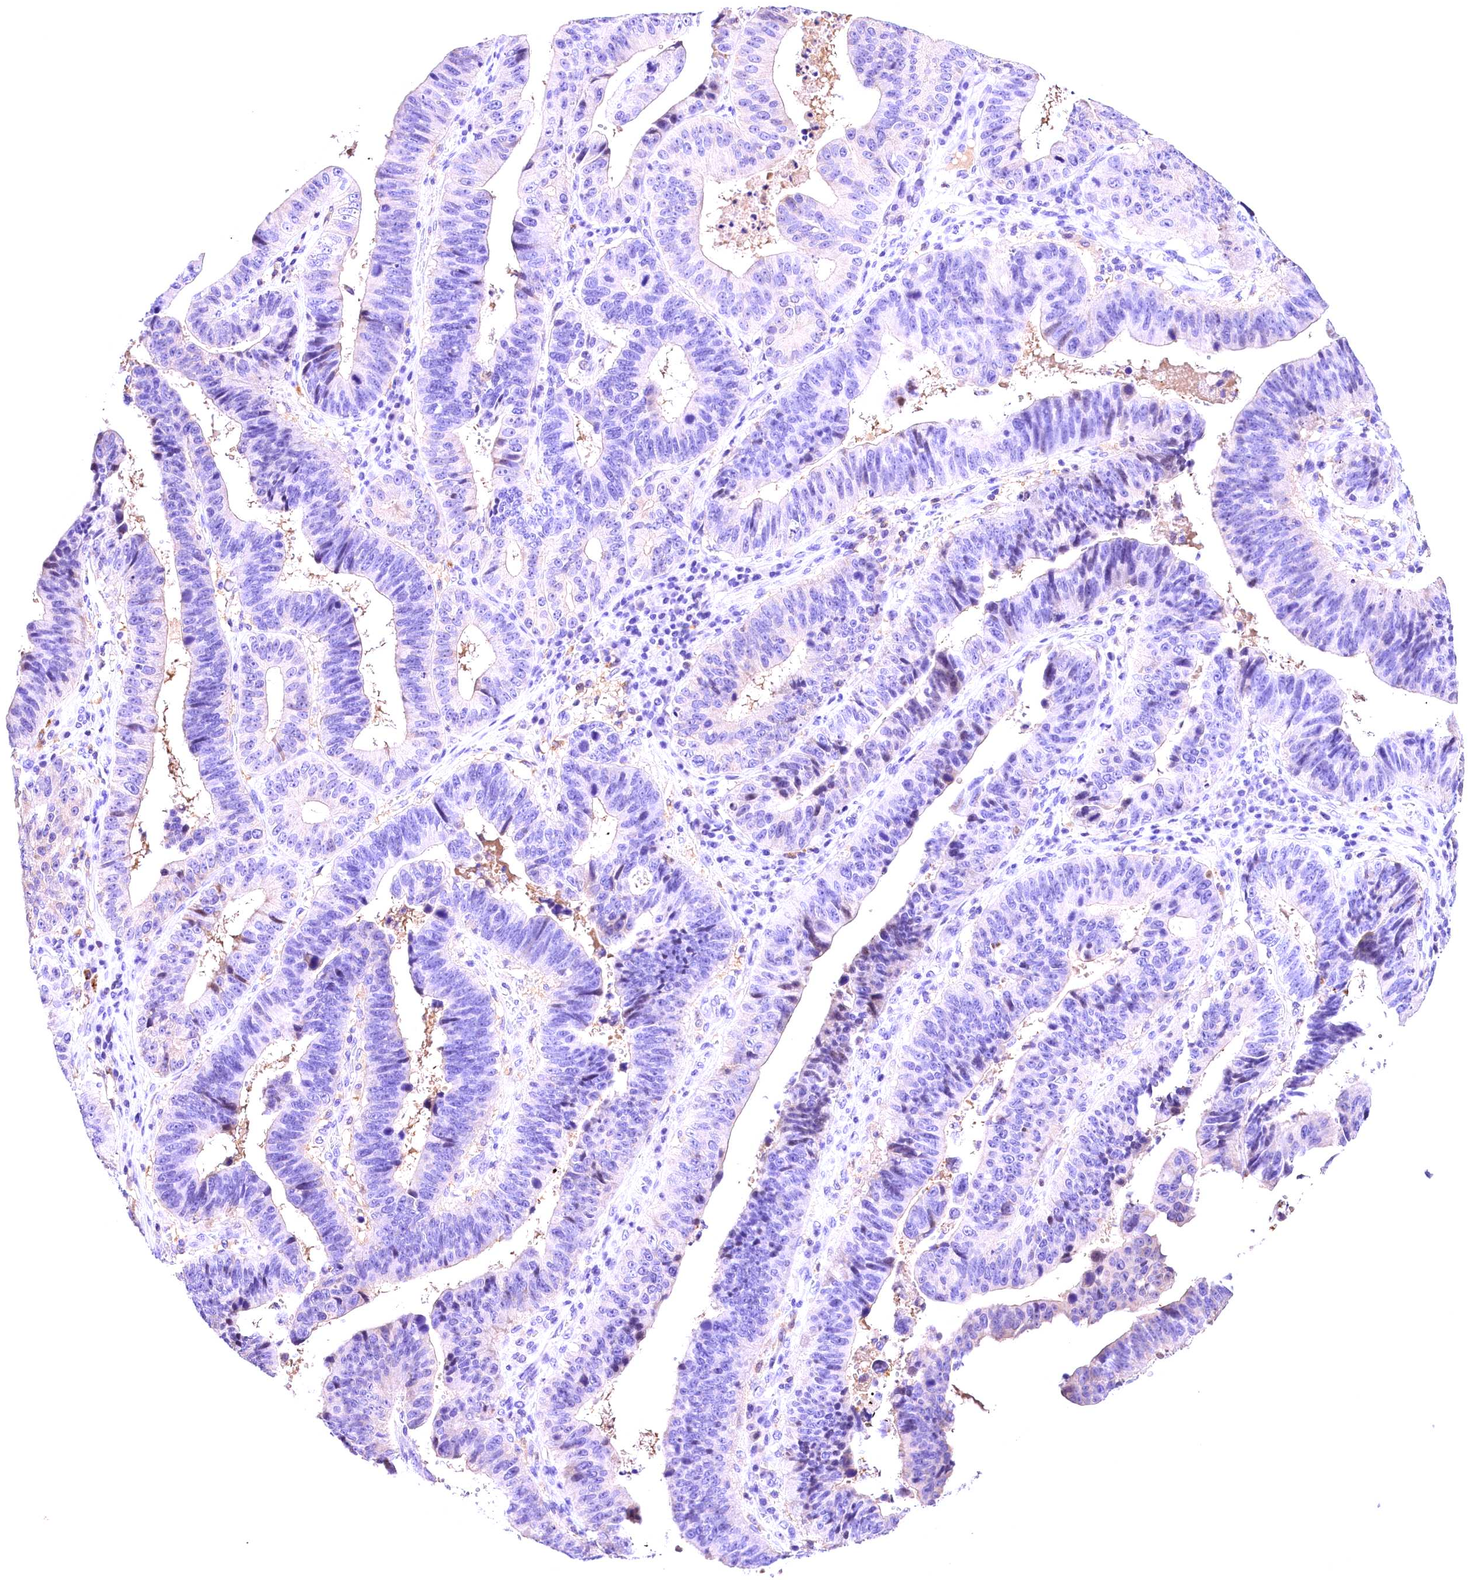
{"staining": {"intensity": "weak", "quantity": "<25%", "location": "cytoplasmic/membranous"}, "tissue": "stomach cancer", "cell_type": "Tumor cells", "image_type": "cancer", "snomed": [{"axis": "morphology", "description": "Adenocarcinoma, NOS"}, {"axis": "topography", "description": "Stomach"}], "caption": "Immunohistochemistry (IHC) of stomach cancer shows no staining in tumor cells.", "gene": "ARMC6", "patient": {"sex": "male", "age": 59}}